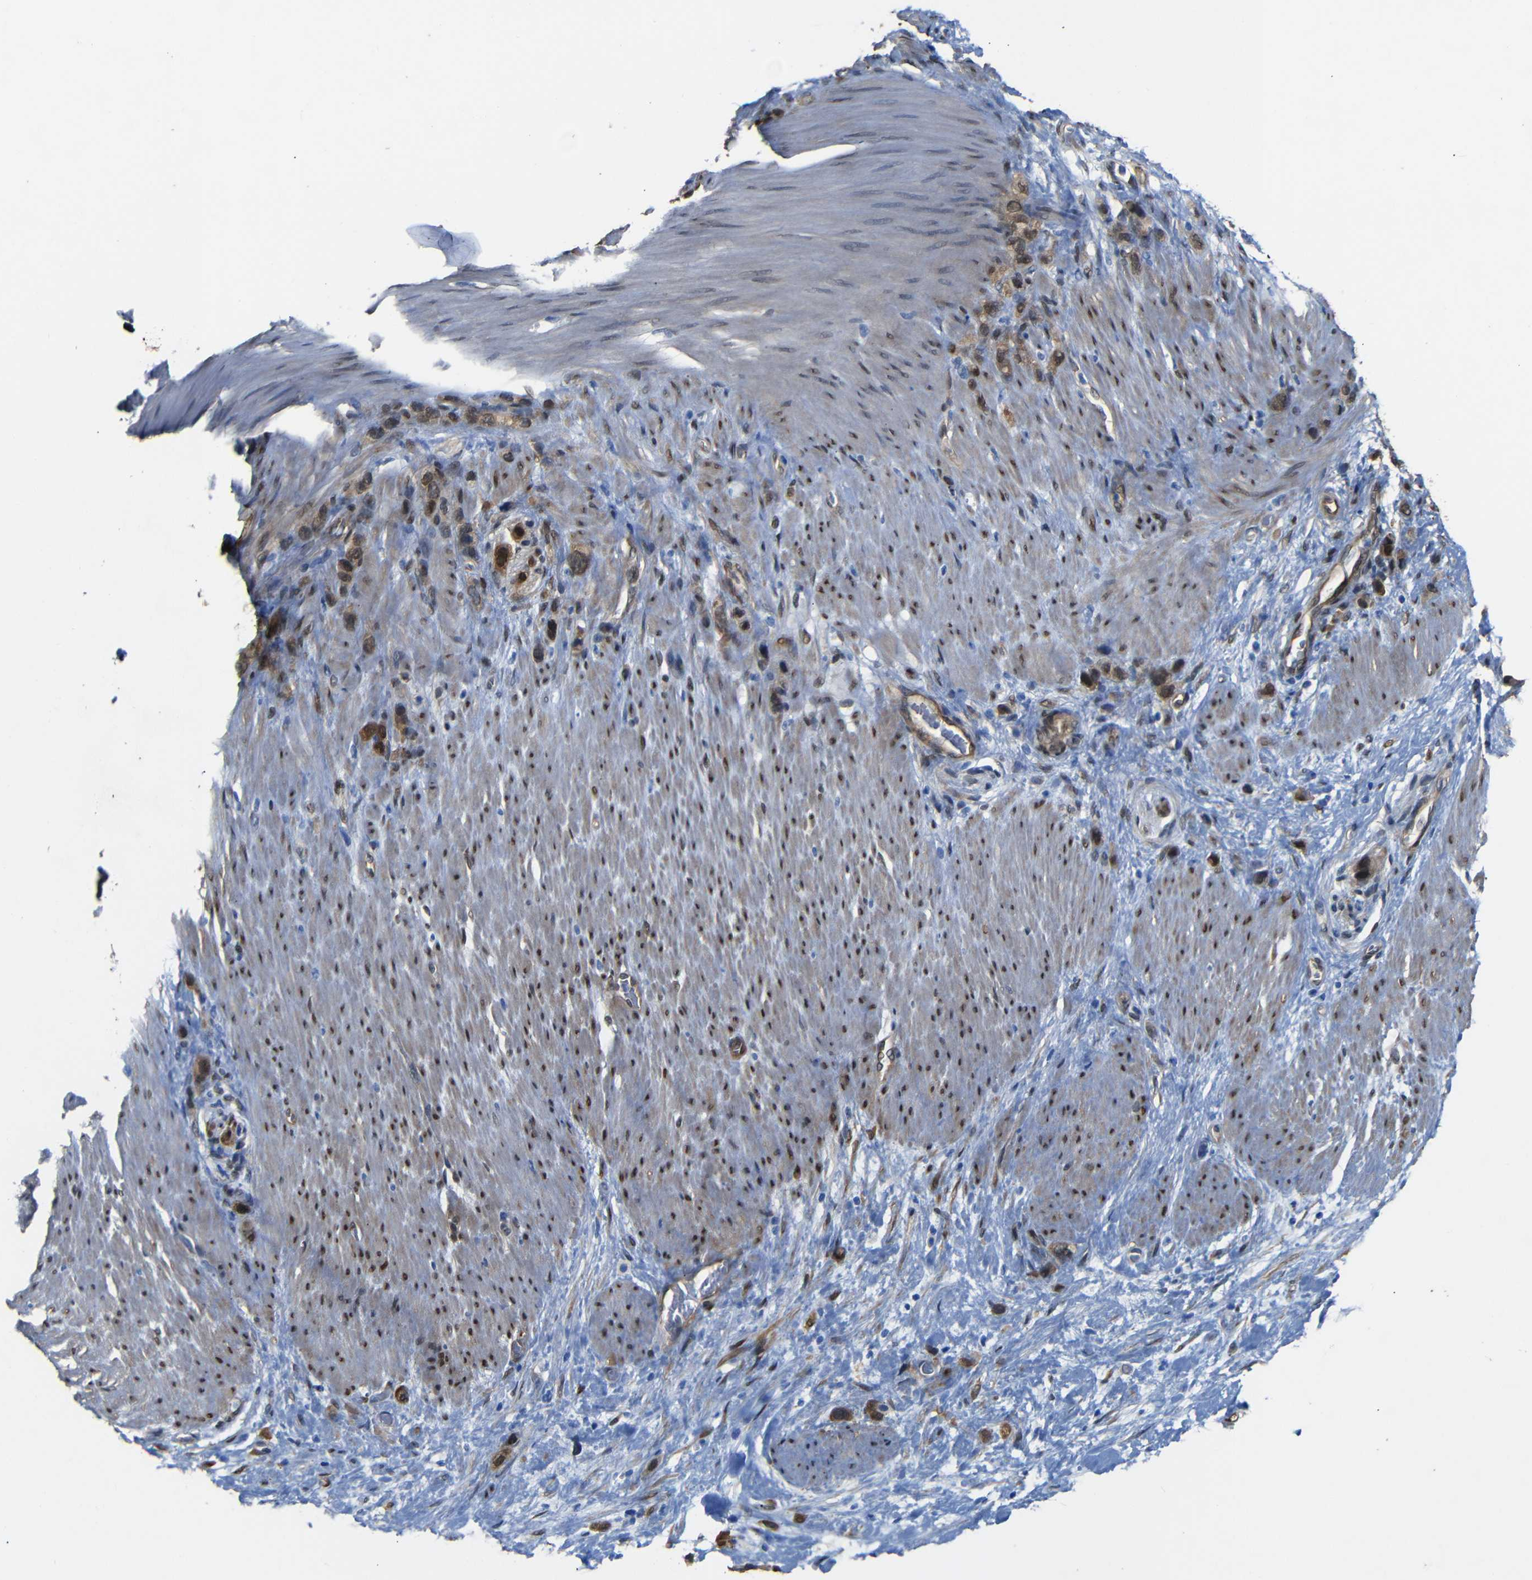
{"staining": {"intensity": "moderate", "quantity": ">75%", "location": "cytoplasmic/membranous,nuclear"}, "tissue": "stomach cancer", "cell_type": "Tumor cells", "image_type": "cancer", "snomed": [{"axis": "morphology", "description": "Adenocarcinoma, NOS"}, {"axis": "morphology", "description": "Adenocarcinoma, High grade"}, {"axis": "topography", "description": "Stomach, upper"}, {"axis": "topography", "description": "Stomach, lower"}], "caption": "Immunohistochemical staining of adenocarcinoma (stomach) demonstrates medium levels of moderate cytoplasmic/membranous and nuclear positivity in approximately >75% of tumor cells.", "gene": "YAP1", "patient": {"sex": "female", "age": 65}}